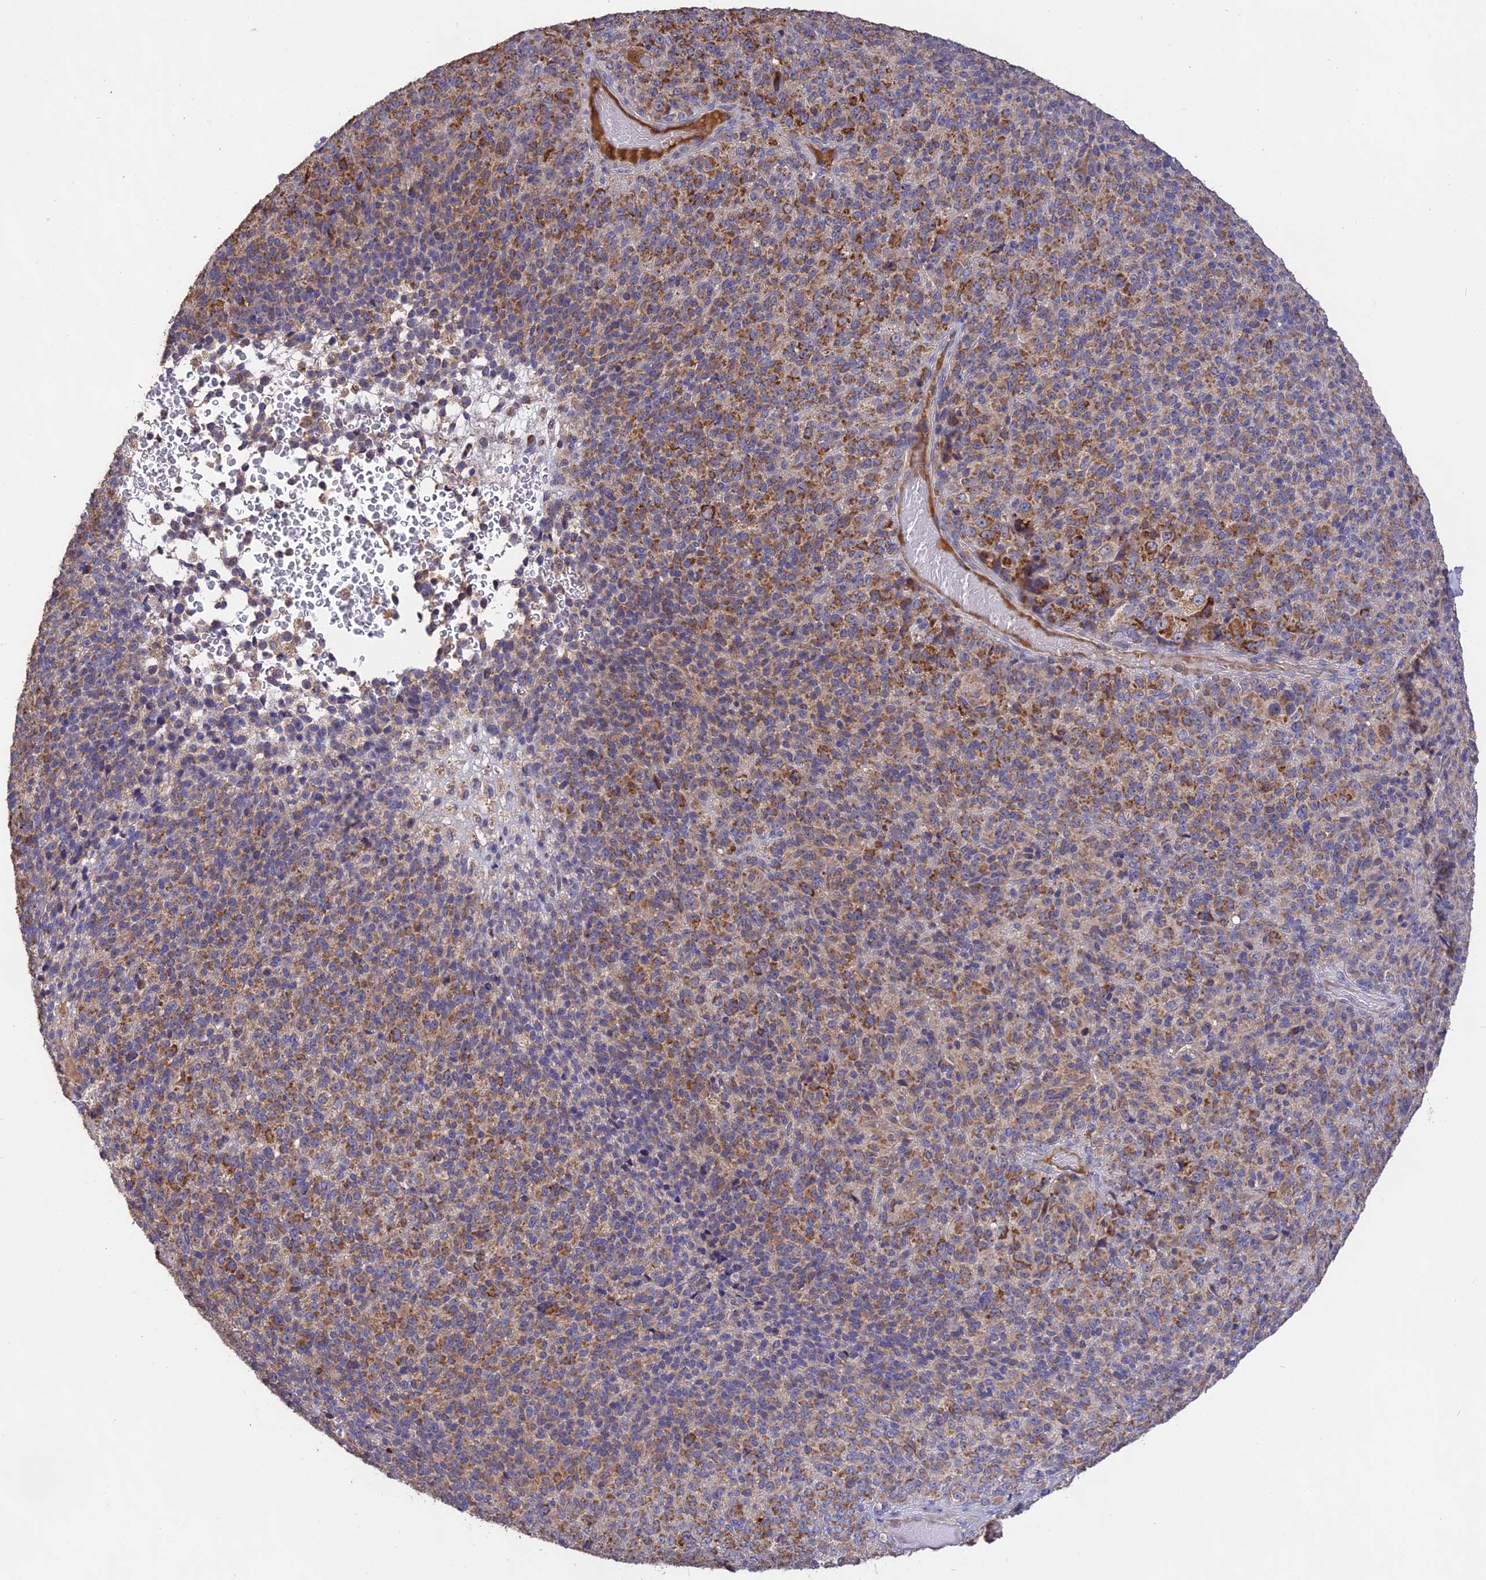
{"staining": {"intensity": "moderate", "quantity": ">75%", "location": "cytoplasmic/membranous"}, "tissue": "melanoma", "cell_type": "Tumor cells", "image_type": "cancer", "snomed": [{"axis": "morphology", "description": "Malignant melanoma, Metastatic site"}, {"axis": "topography", "description": "Brain"}], "caption": "Immunohistochemical staining of human melanoma shows medium levels of moderate cytoplasmic/membranous protein staining in about >75% of tumor cells.", "gene": "NUDT8", "patient": {"sex": "female", "age": 56}}